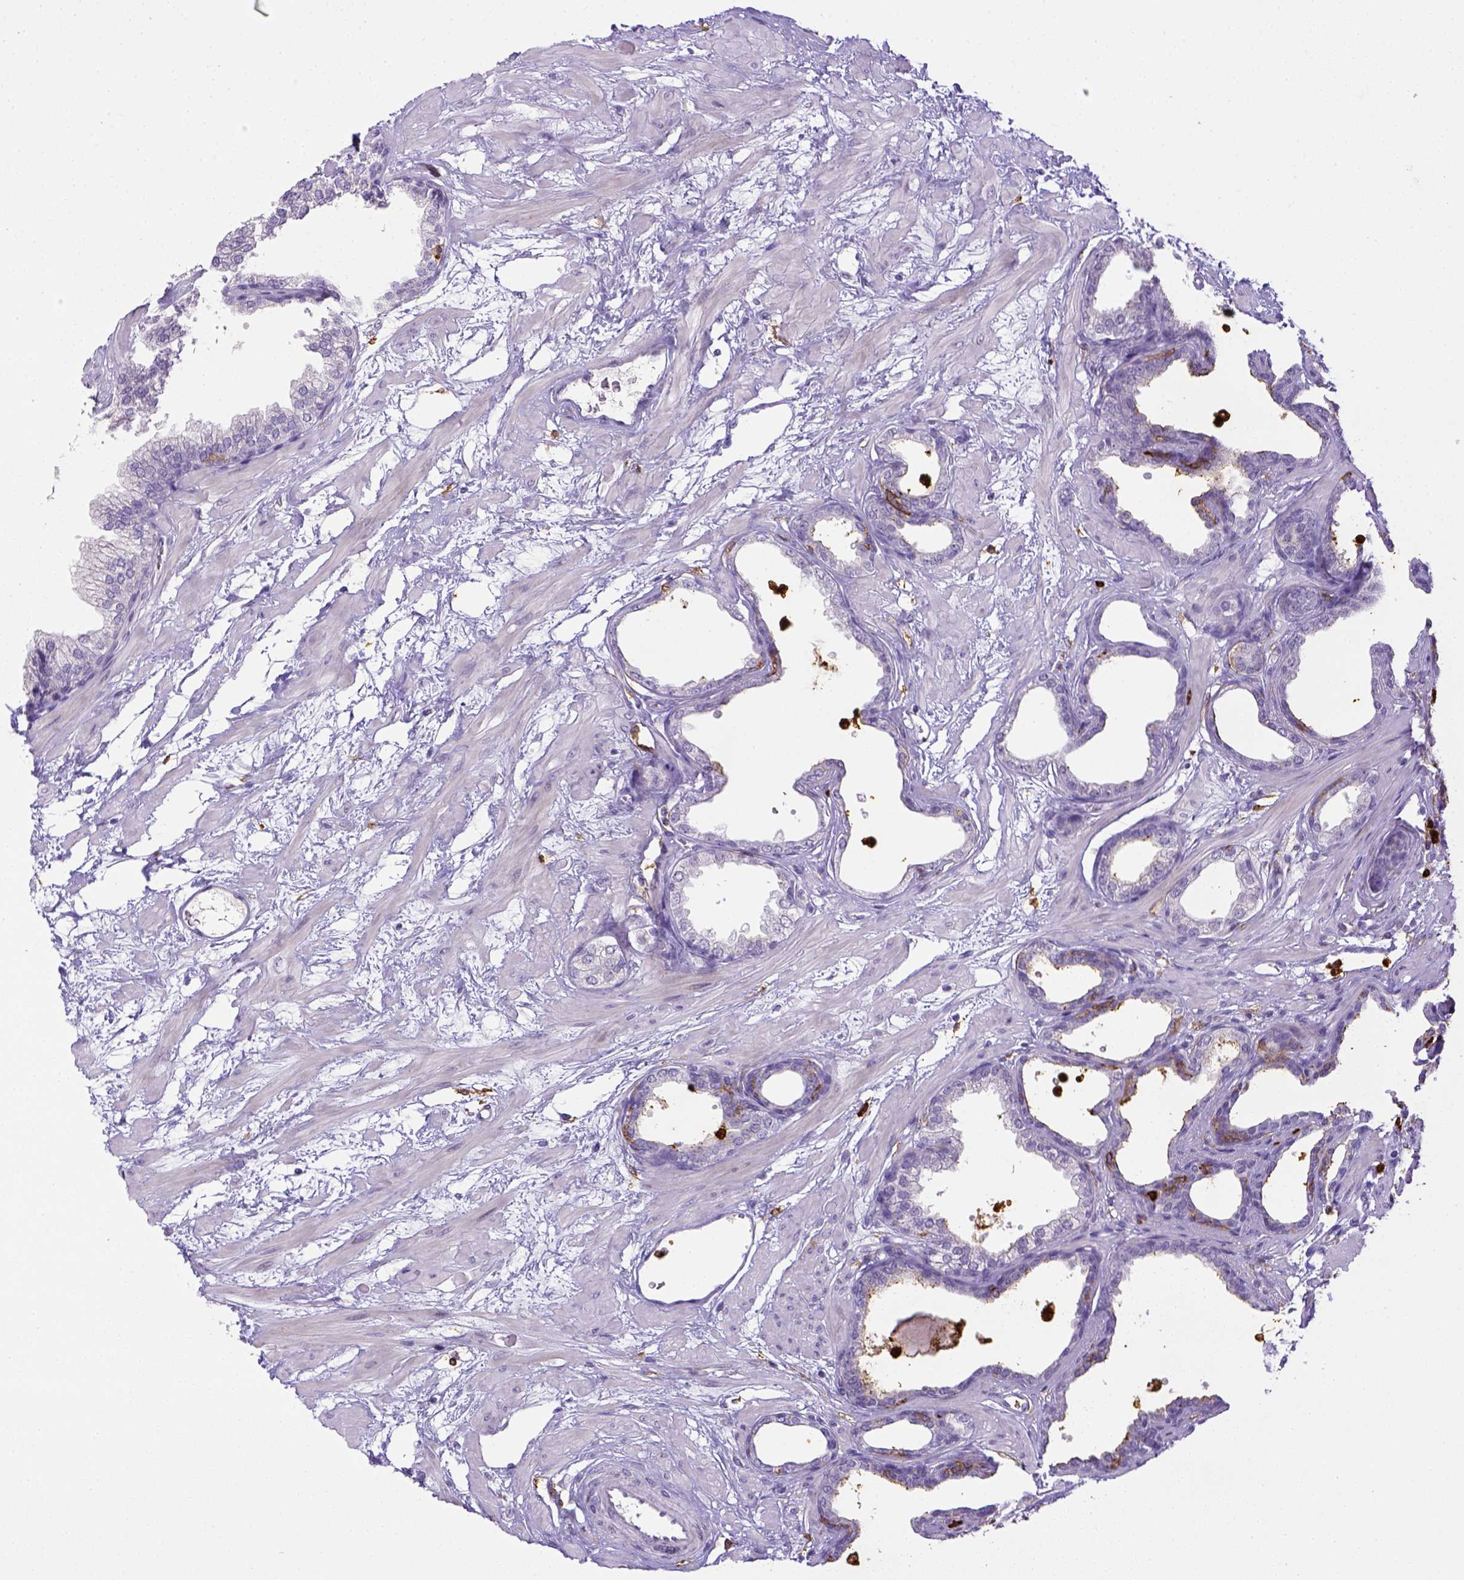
{"staining": {"intensity": "negative", "quantity": "none", "location": "none"}, "tissue": "prostate", "cell_type": "Glandular cells", "image_type": "normal", "snomed": [{"axis": "morphology", "description": "Normal tissue, NOS"}, {"axis": "topography", "description": "Prostate"}], "caption": "This is an immunohistochemistry histopathology image of benign prostate. There is no expression in glandular cells.", "gene": "ITGAM", "patient": {"sex": "male", "age": 37}}